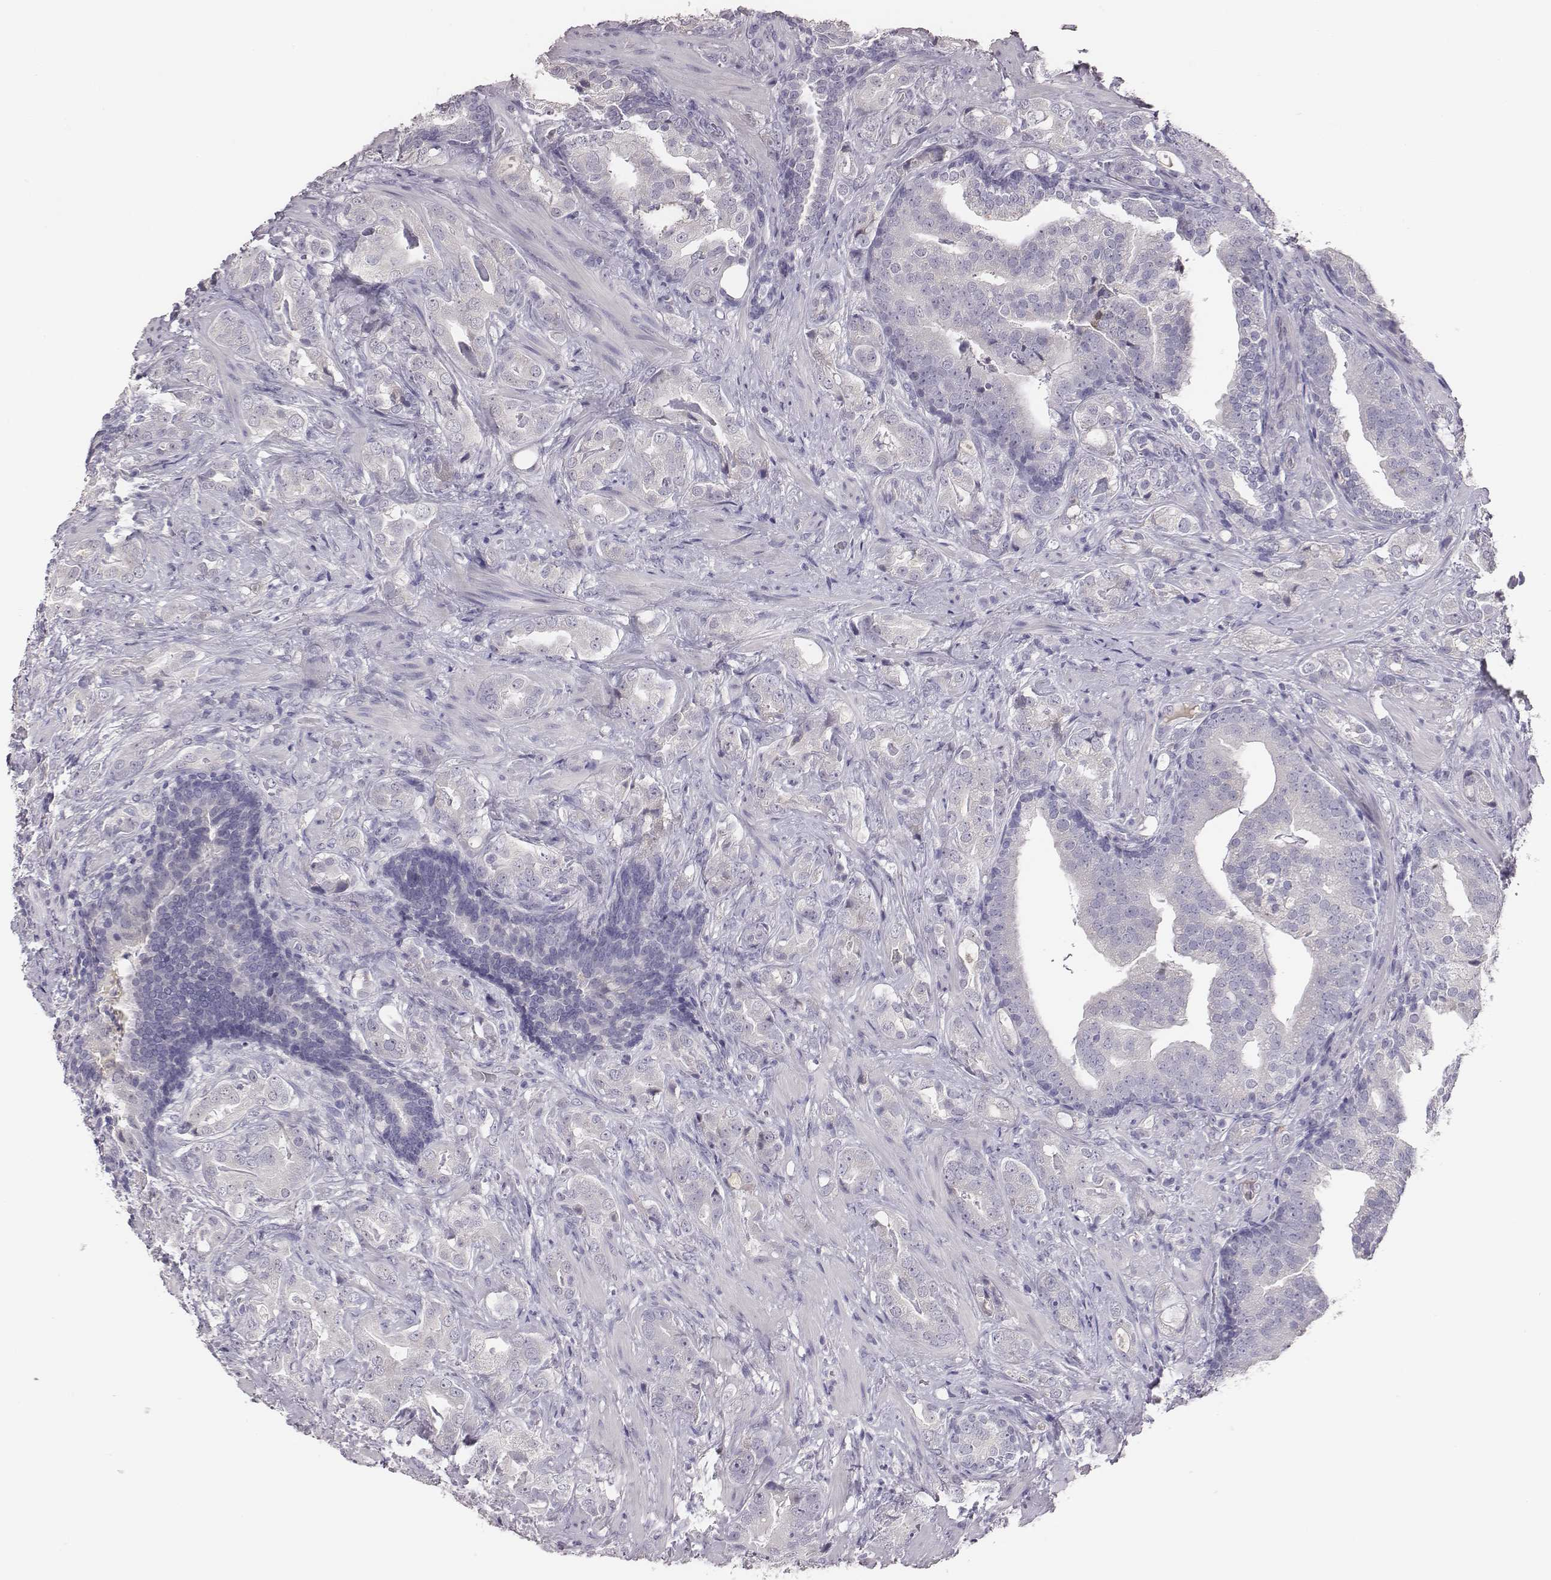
{"staining": {"intensity": "negative", "quantity": "none", "location": "none"}, "tissue": "prostate cancer", "cell_type": "Tumor cells", "image_type": "cancer", "snomed": [{"axis": "morphology", "description": "Adenocarcinoma, NOS"}, {"axis": "topography", "description": "Prostate"}], "caption": "This is an immunohistochemistry (IHC) histopathology image of prostate cancer (adenocarcinoma). There is no expression in tumor cells.", "gene": "EN1", "patient": {"sex": "male", "age": 57}}